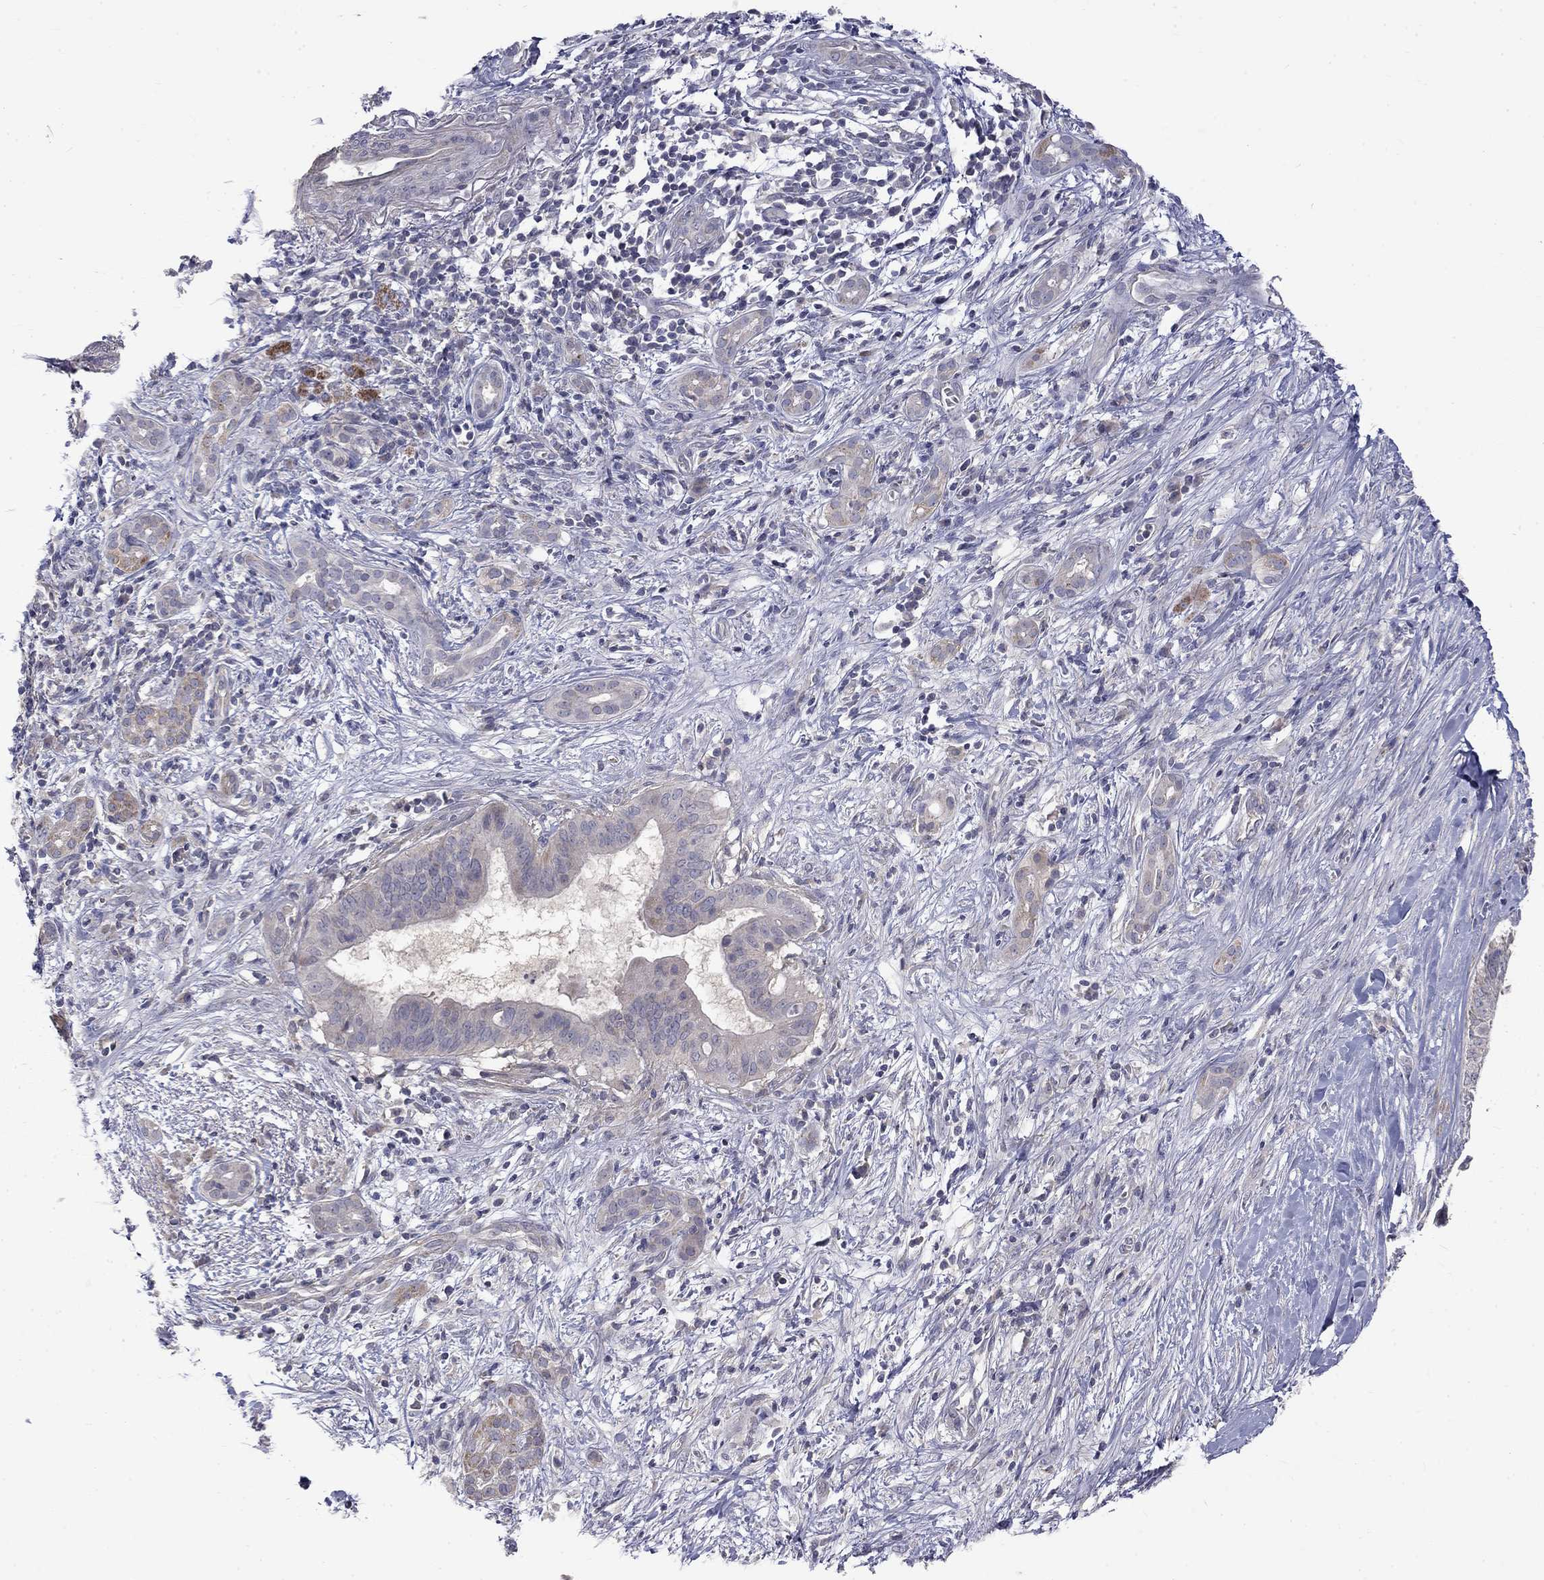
{"staining": {"intensity": "negative", "quantity": "none", "location": "none"}, "tissue": "pancreatic cancer", "cell_type": "Tumor cells", "image_type": "cancer", "snomed": [{"axis": "morphology", "description": "Adenocarcinoma, NOS"}, {"axis": "topography", "description": "Pancreas"}], "caption": "Micrograph shows no protein positivity in tumor cells of pancreatic cancer (adenocarcinoma) tissue.", "gene": "SLC39A14", "patient": {"sex": "male", "age": 61}}